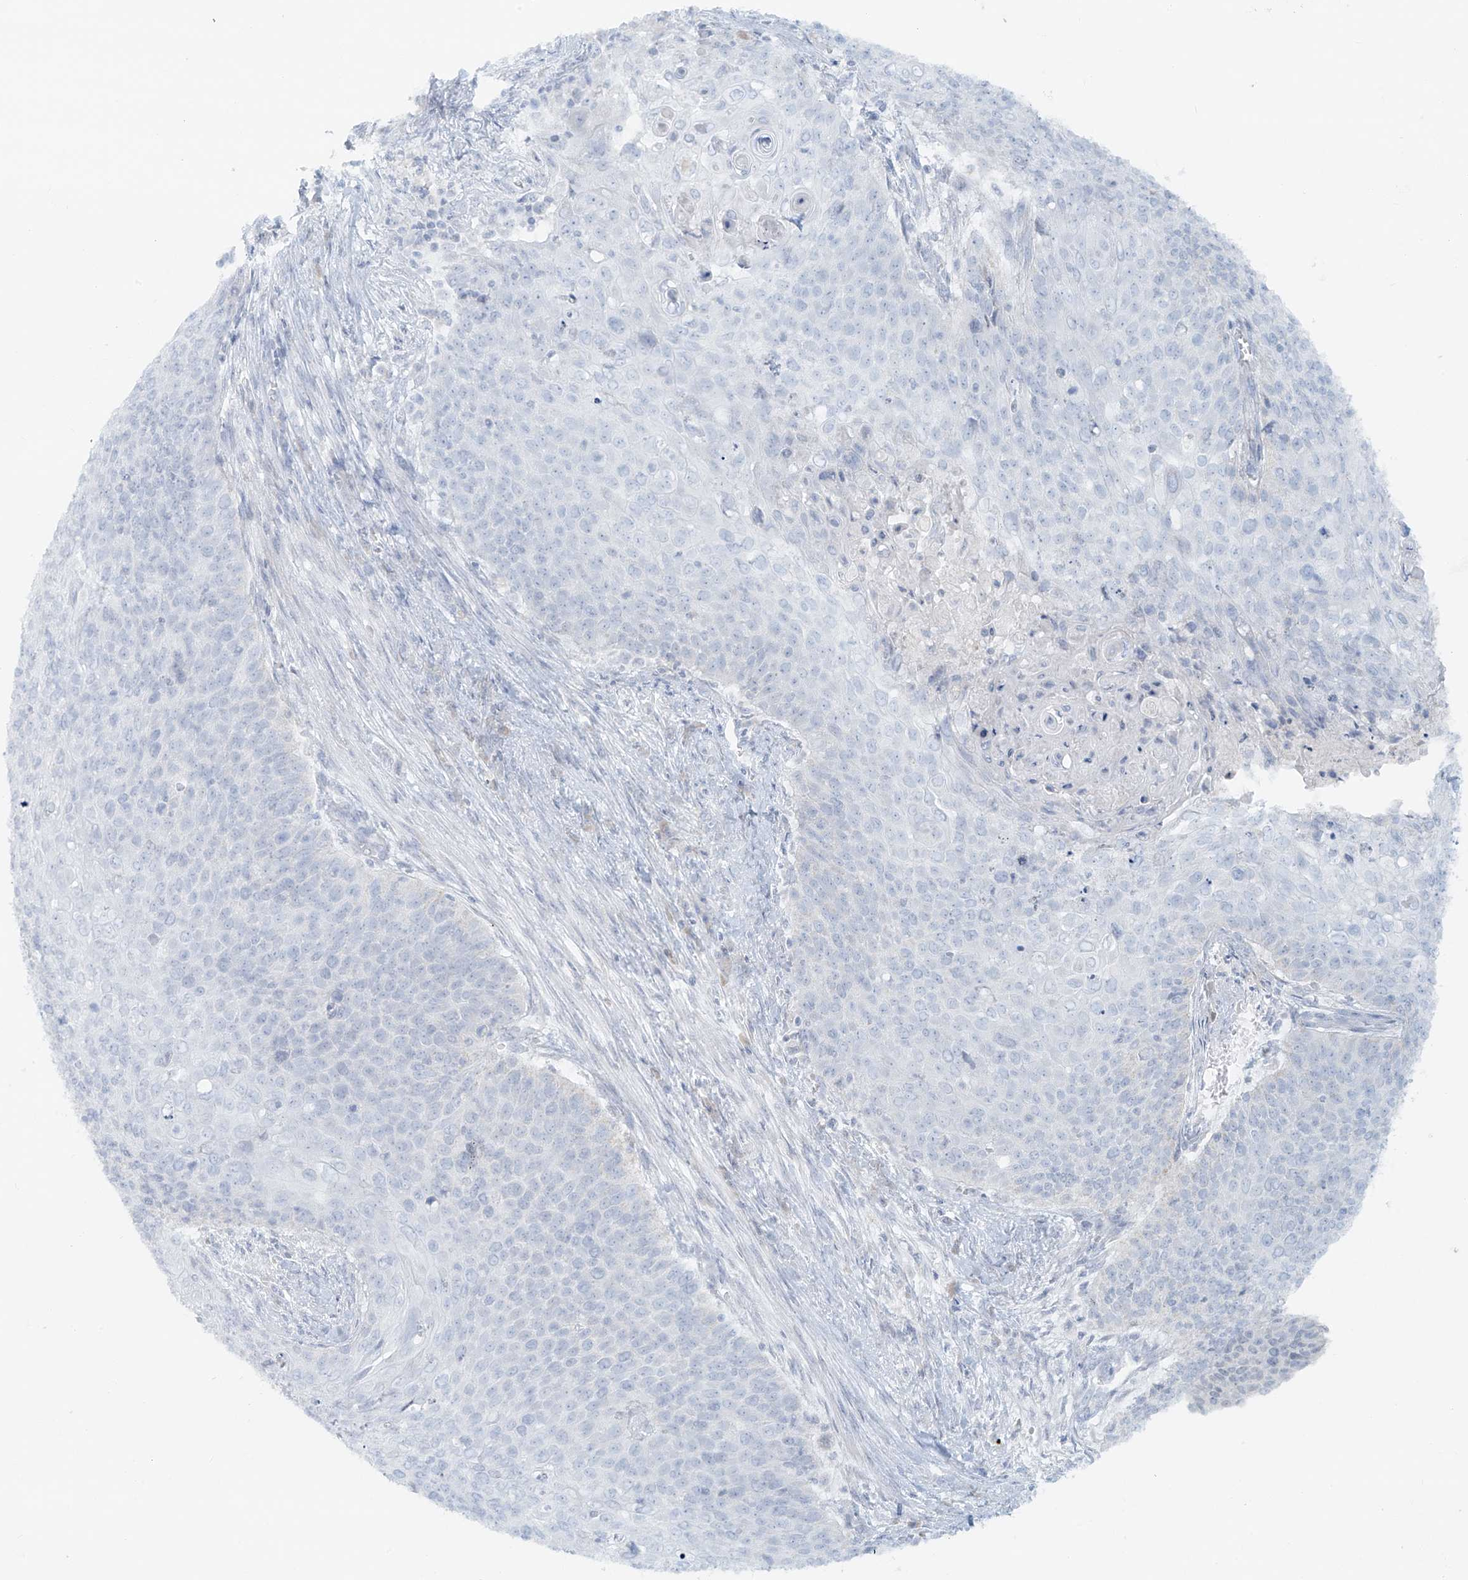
{"staining": {"intensity": "negative", "quantity": "none", "location": "none"}, "tissue": "cervical cancer", "cell_type": "Tumor cells", "image_type": "cancer", "snomed": [{"axis": "morphology", "description": "Squamous cell carcinoma, NOS"}, {"axis": "topography", "description": "Cervix"}], "caption": "Protein analysis of squamous cell carcinoma (cervical) reveals no significant expression in tumor cells.", "gene": "UST", "patient": {"sex": "female", "age": 39}}